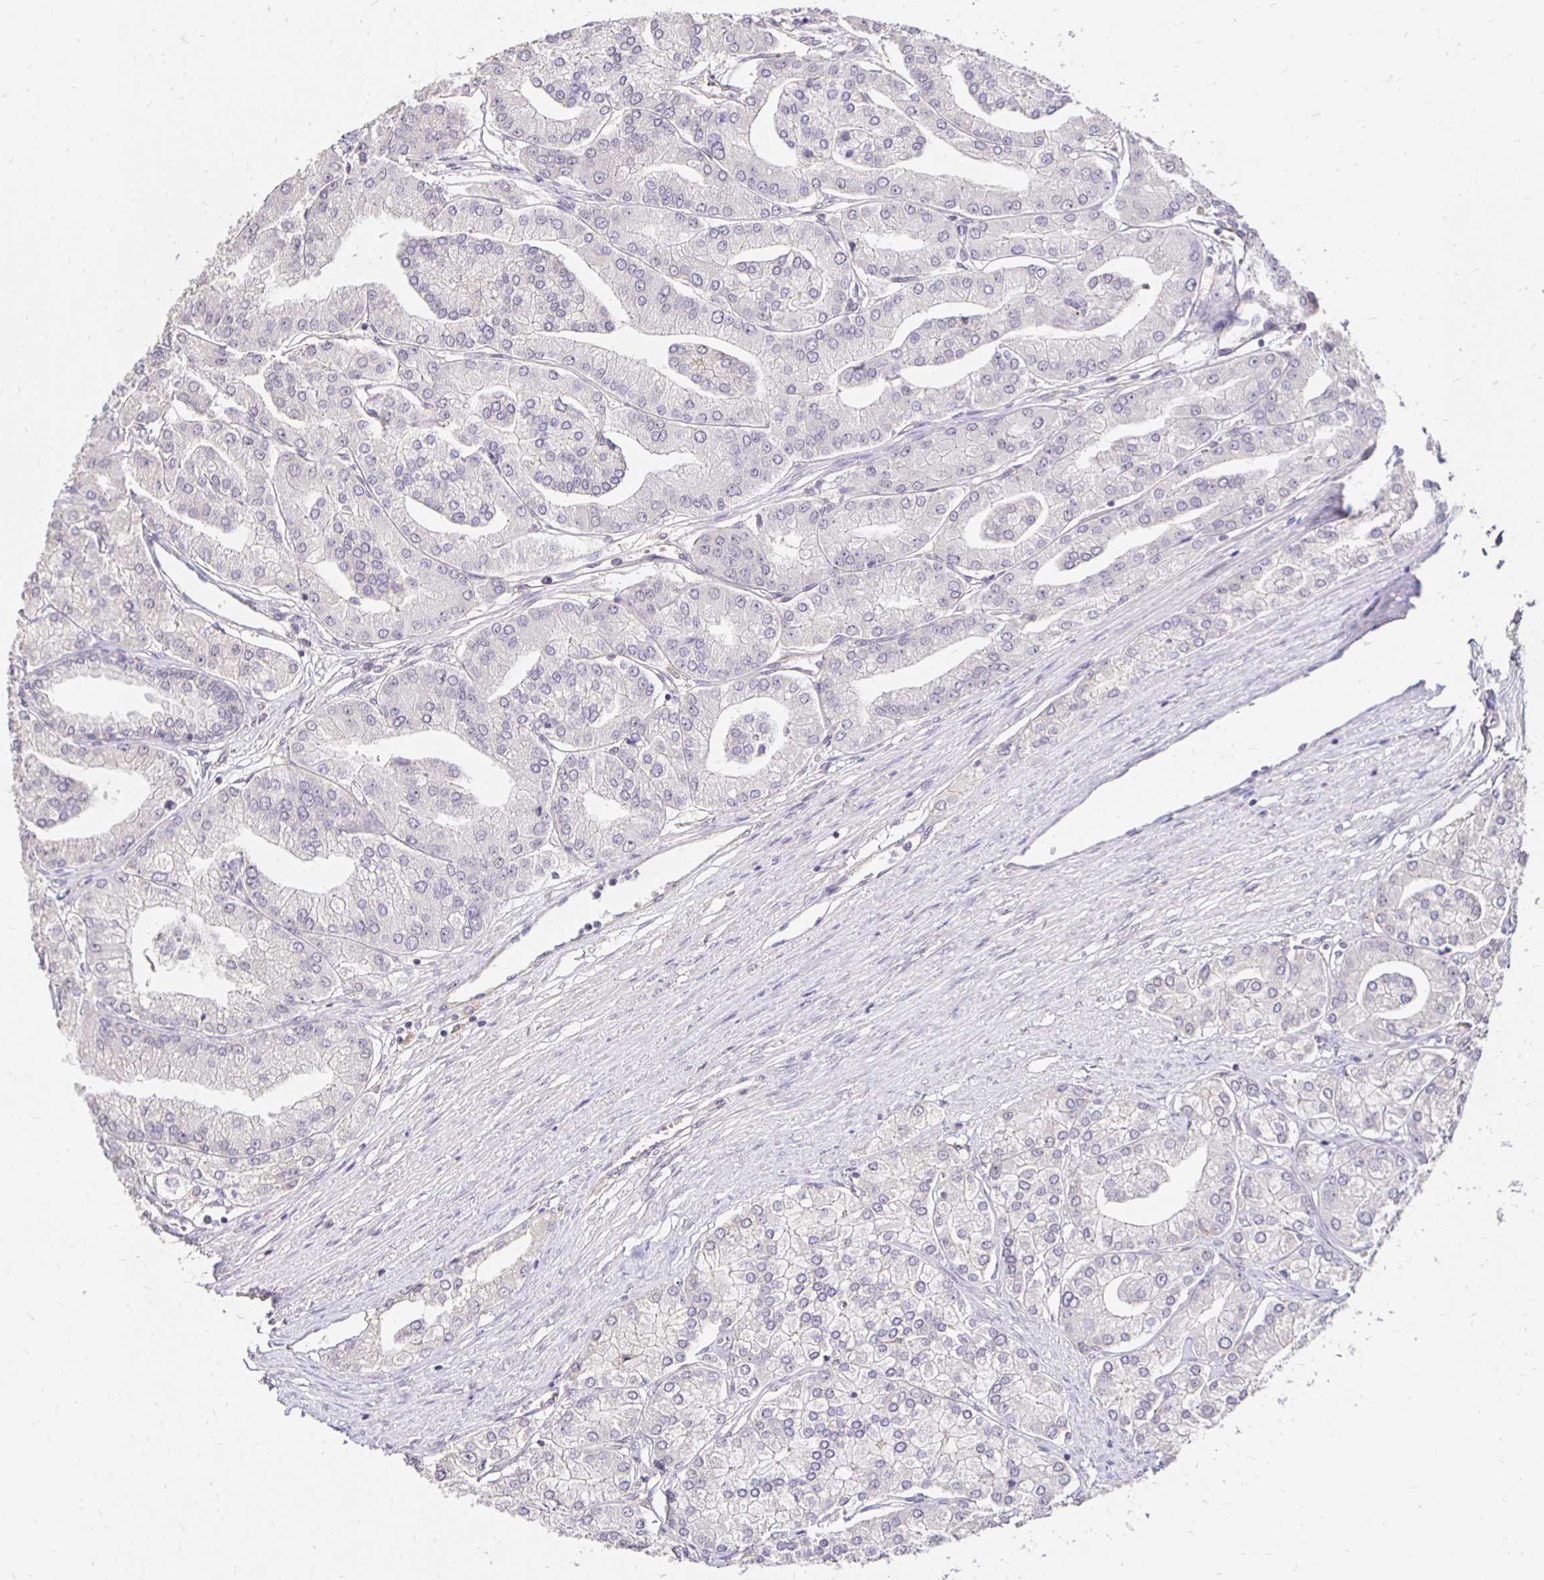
{"staining": {"intensity": "negative", "quantity": "none", "location": "none"}, "tissue": "prostate cancer", "cell_type": "Tumor cells", "image_type": "cancer", "snomed": [{"axis": "morphology", "description": "Adenocarcinoma, High grade"}, {"axis": "topography", "description": "Prostate"}], "caption": "There is no significant expression in tumor cells of high-grade adenocarcinoma (prostate).", "gene": "PNPLA3", "patient": {"sex": "male", "age": 61}}